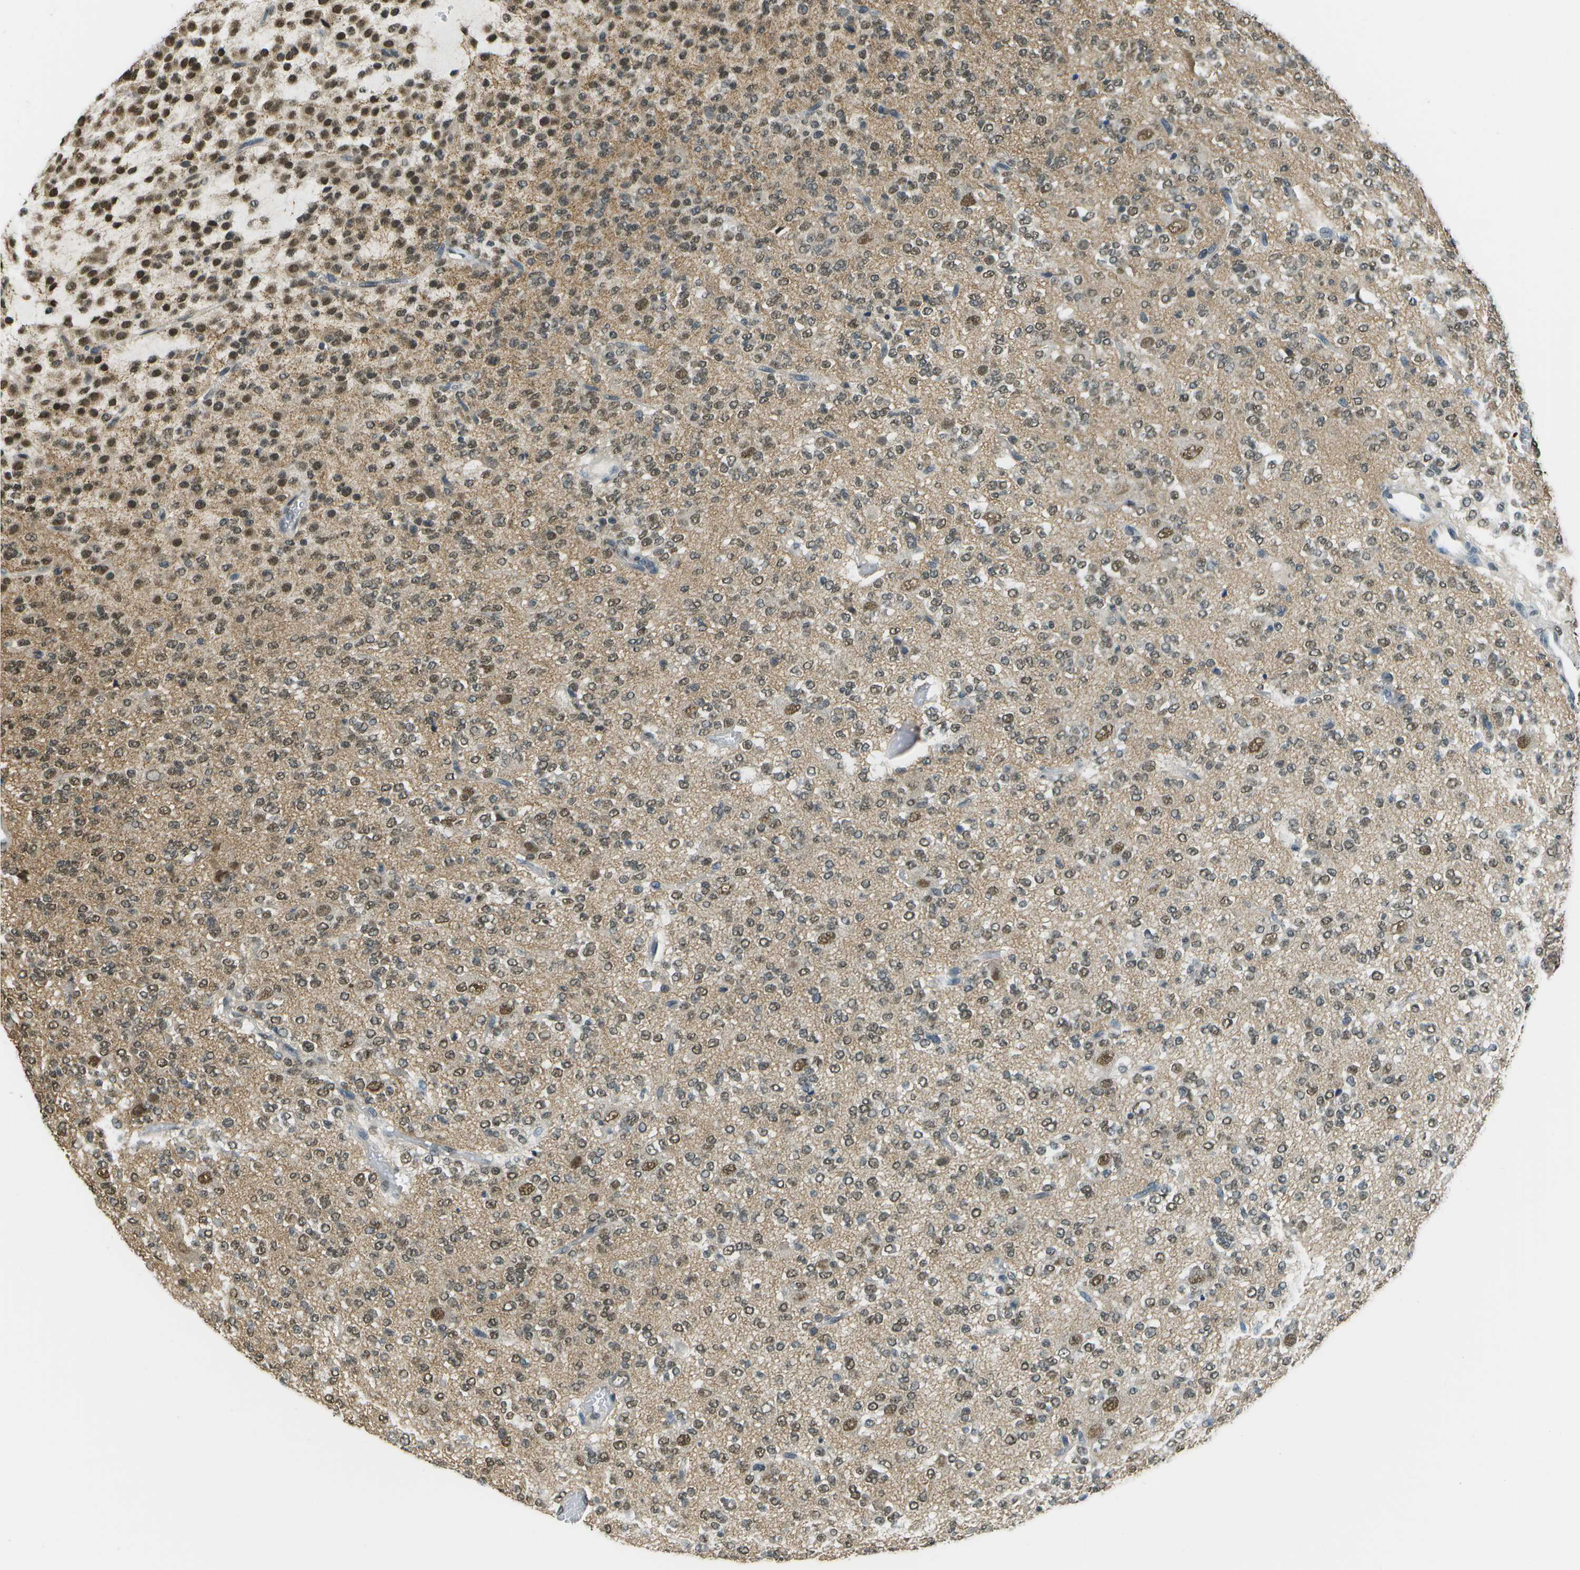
{"staining": {"intensity": "moderate", "quantity": "25%-75%", "location": "nuclear"}, "tissue": "glioma", "cell_type": "Tumor cells", "image_type": "cancer", "snomed": [{"axis": "morphology", "description": "Glioma, malignant, Low grade"}, {"axis": "topography", "description": "Brain"}], "caption": "Protein staining displays moderate nuclear staining in approximately 25%-75% of tumor cells in malignant low-grade glioma.", "gene": "ABL2", "patient": {"sex": "male", "age": 38}}